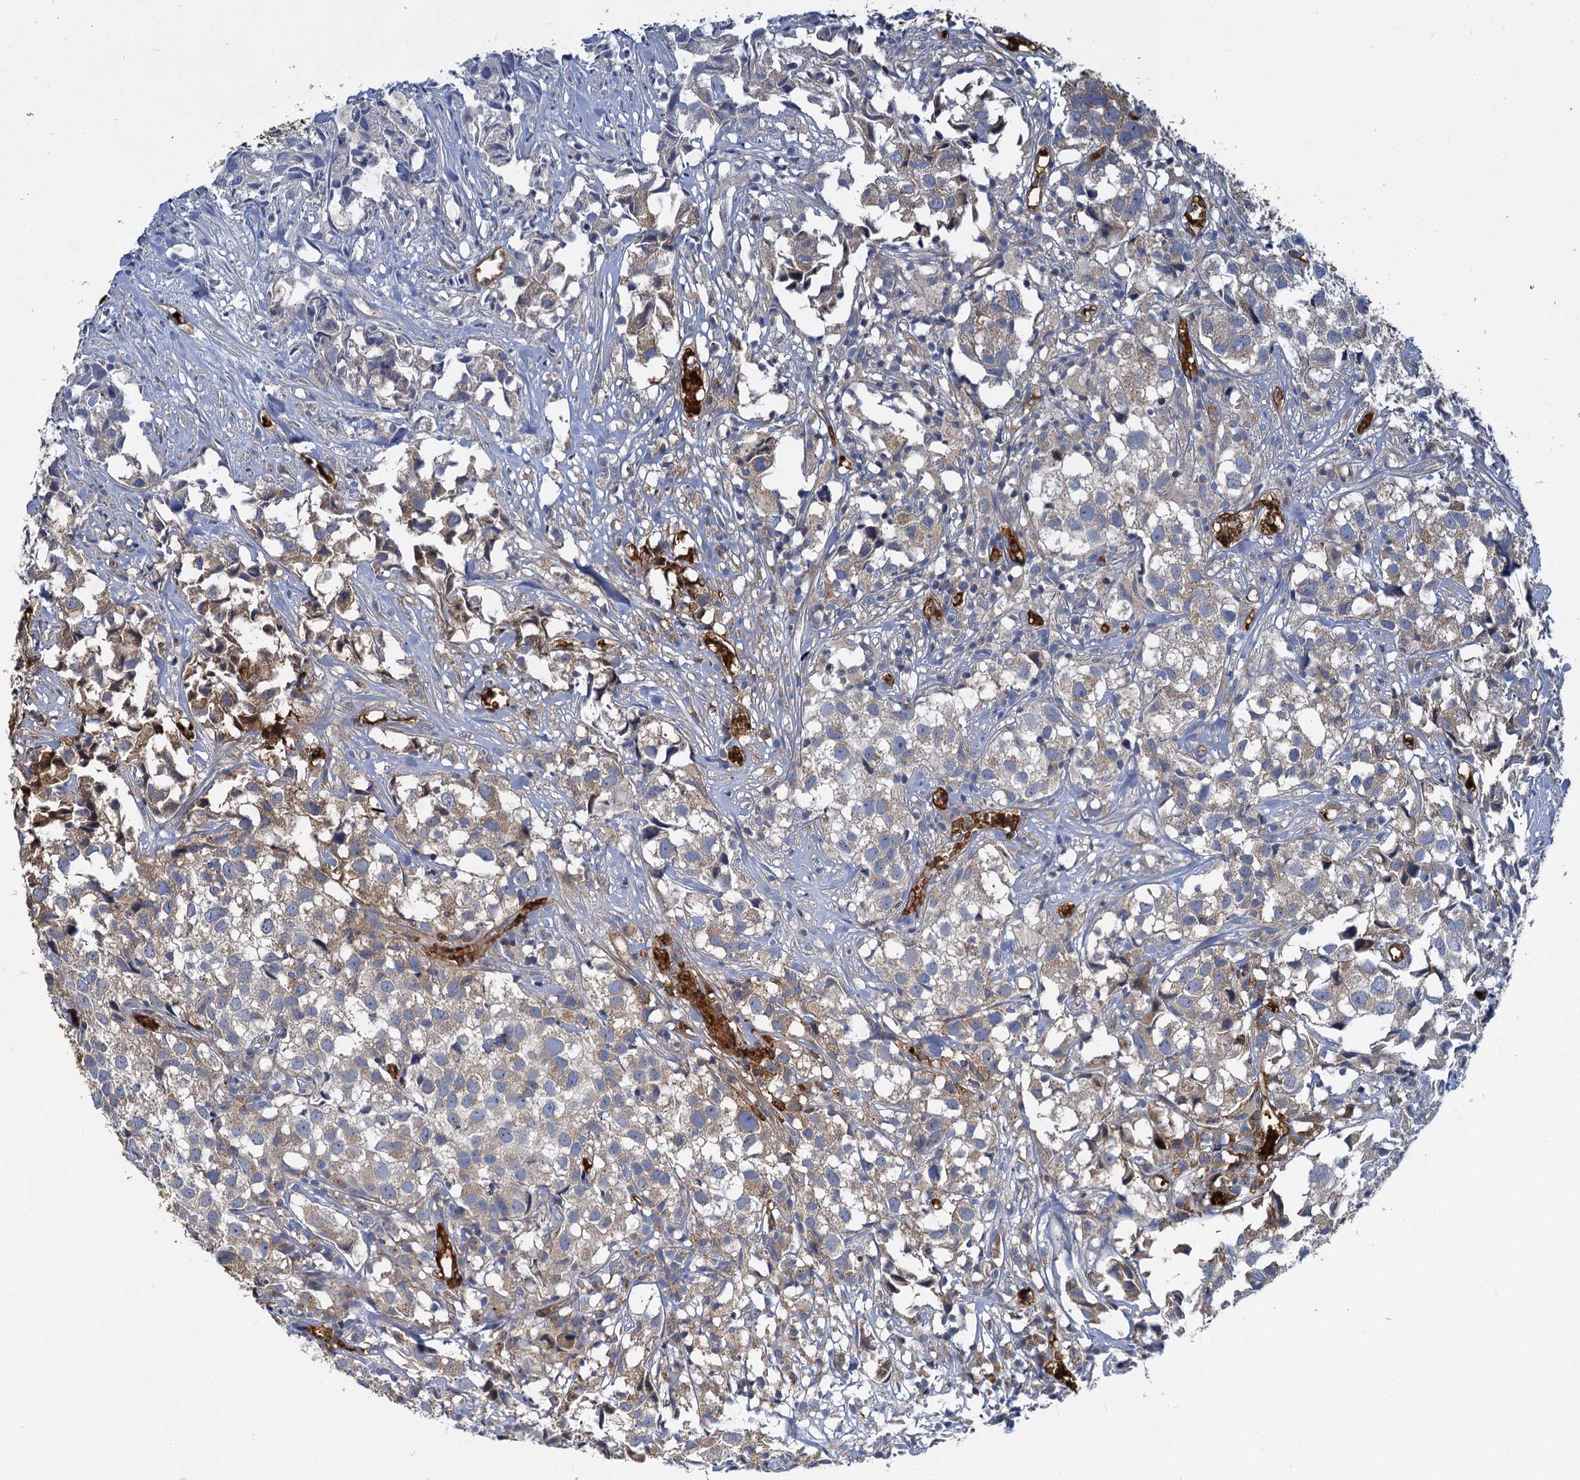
{"staining": {"intensity": "moderate", "quantity": "<25%", "location": "cytoplasmic/membranous"}, "tissue": "urothelial cancer", "cell_type": "Tumor cells", "image_type": "cancer", "snomed": [{"axis": "morphology", "description": "Urothelial carcinoma, High grade"}, {"axis": "topography", "description": "Urinary bladder"}], "caption": "Immunohistochemistry (IHC) of human urothelial cancer displays low levels of moderate cytoplasmic/membranous expression in approximately <25% of tumor cells.", "gene": "BCS1L", "patient": {"sex": "female", "age": 75}}